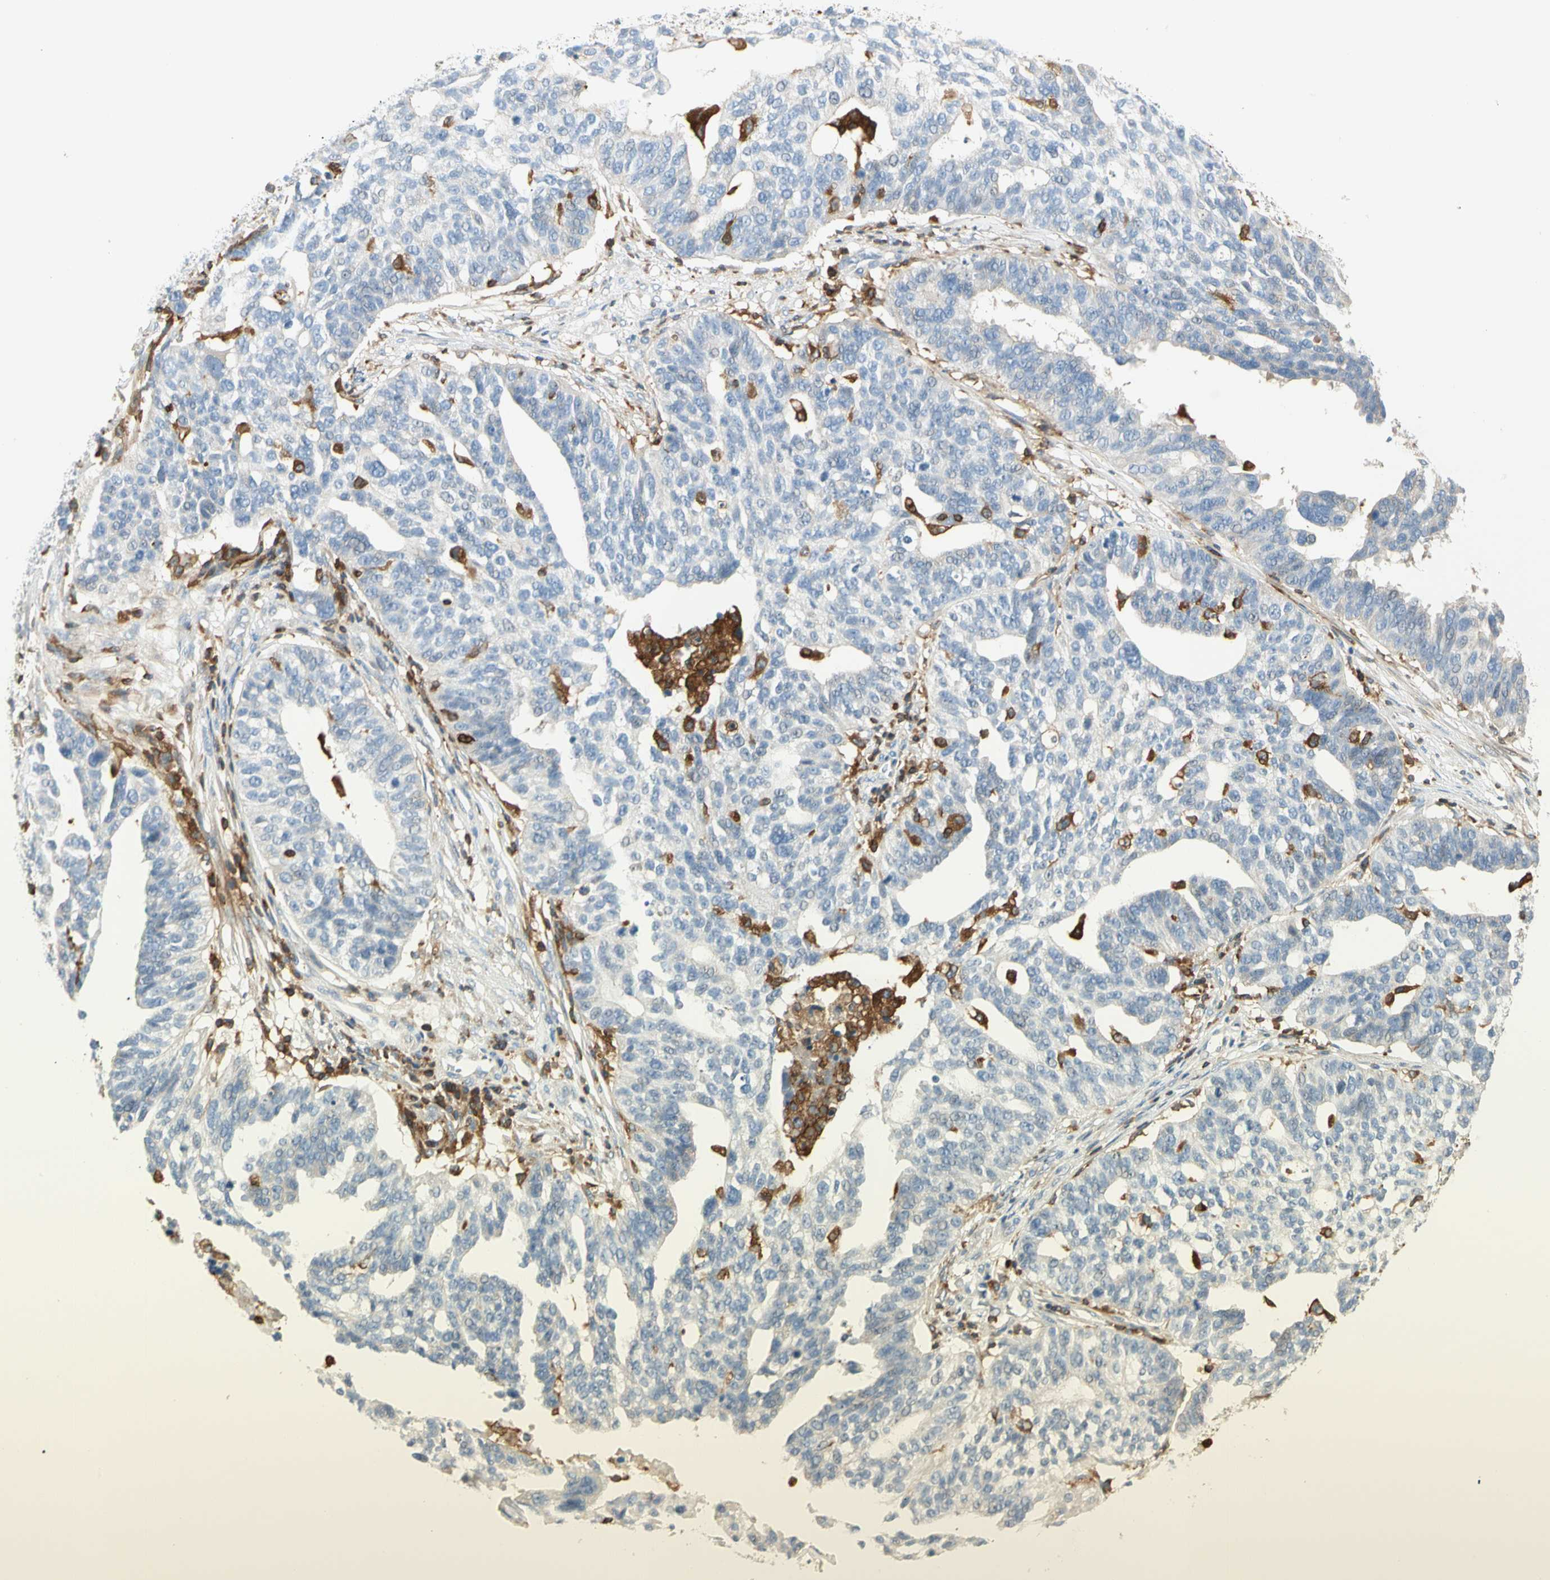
{"staining": {"intensity": "negative", "quantity": "none", "location": "none"}, "tissue": "ovarian cancer", "cell_type": "Tumor cells", "image_type": "cancer", "snomed": [{"axis": "morphology", "description": "Cystadenocarcinoma, serous, NOS"}, {"axis": "topography", "description": "Ovary"}], "caption": "DAB (3,3'-diaminobenzidine) immunohistochemical staining of human serous cystadenocarcinoma (ovarian) reveals no significant positivity in tumor cells.", "gene": "FMNL1", "patient": {"sex": "female", "age": 59}}